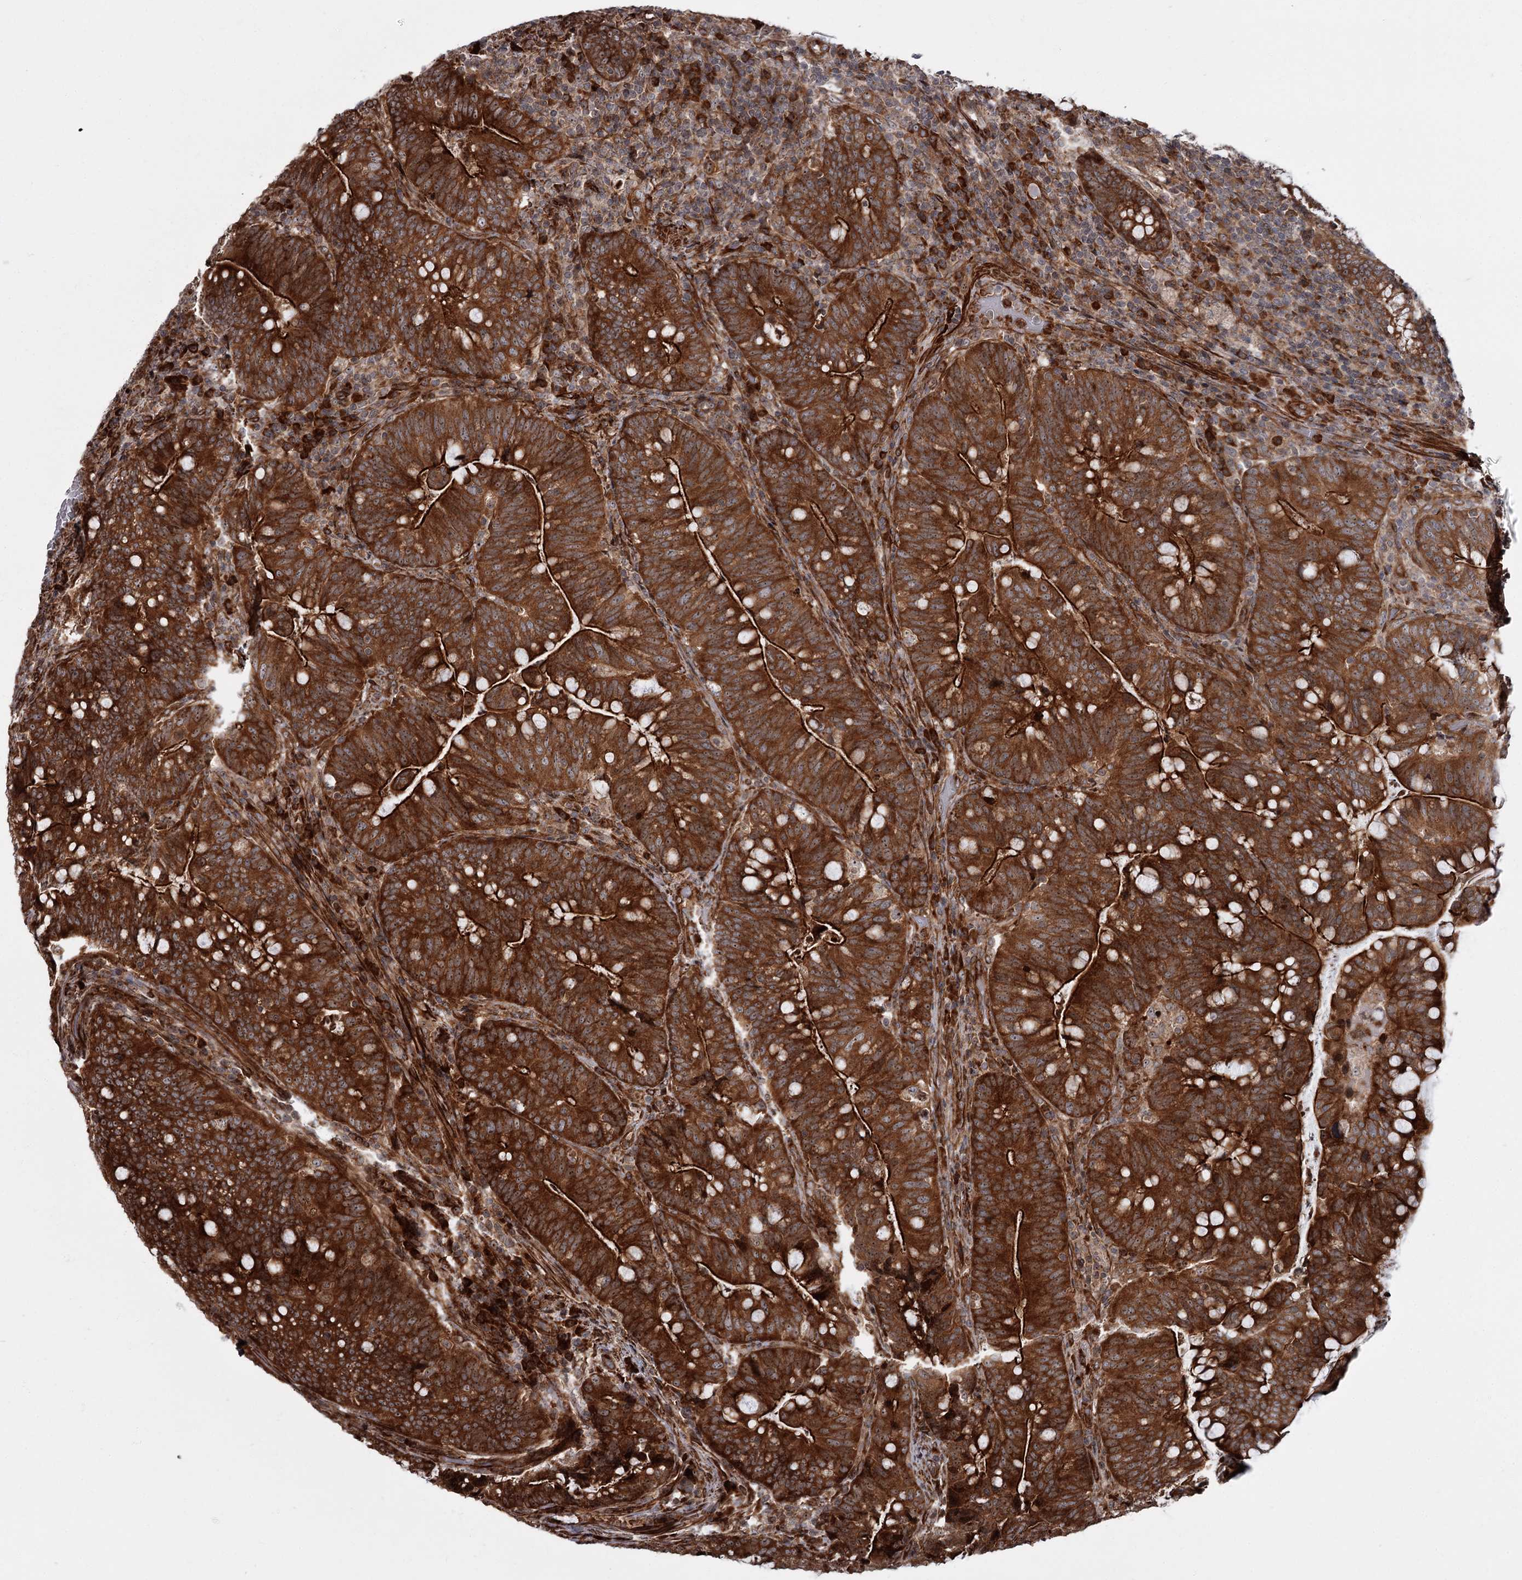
{"staining": {"intensity": "strong", "quantity": ">75%", "location": "cytoplasmic/membranous,nuclear"}, "tissue": "colorectal cancer", "cell_type": "Tumor cells", "image_type": "cancer", "snomed": [{"axis": "morphology", "description": "Normal tissue, NOS"}, {"axis": "morphology", "description": "Adenocarcinoma, NOS"}, {"axis": "topography", "description": "Colon"}], "caption": "IHC photomicrograph of neoplastic tissue: adenocarcinoma (colorectal) stained using immunohistochemistry (IHC) demonstrates high levels of strong protein expression localized specifically in the cytoplasmic/membranous and nuclear of tumor cells, appearing as a cytoplasmic/membranous and nuclear brown color.", "gene": "THAP9", "patient": {"sex": "female", "age": 66}}